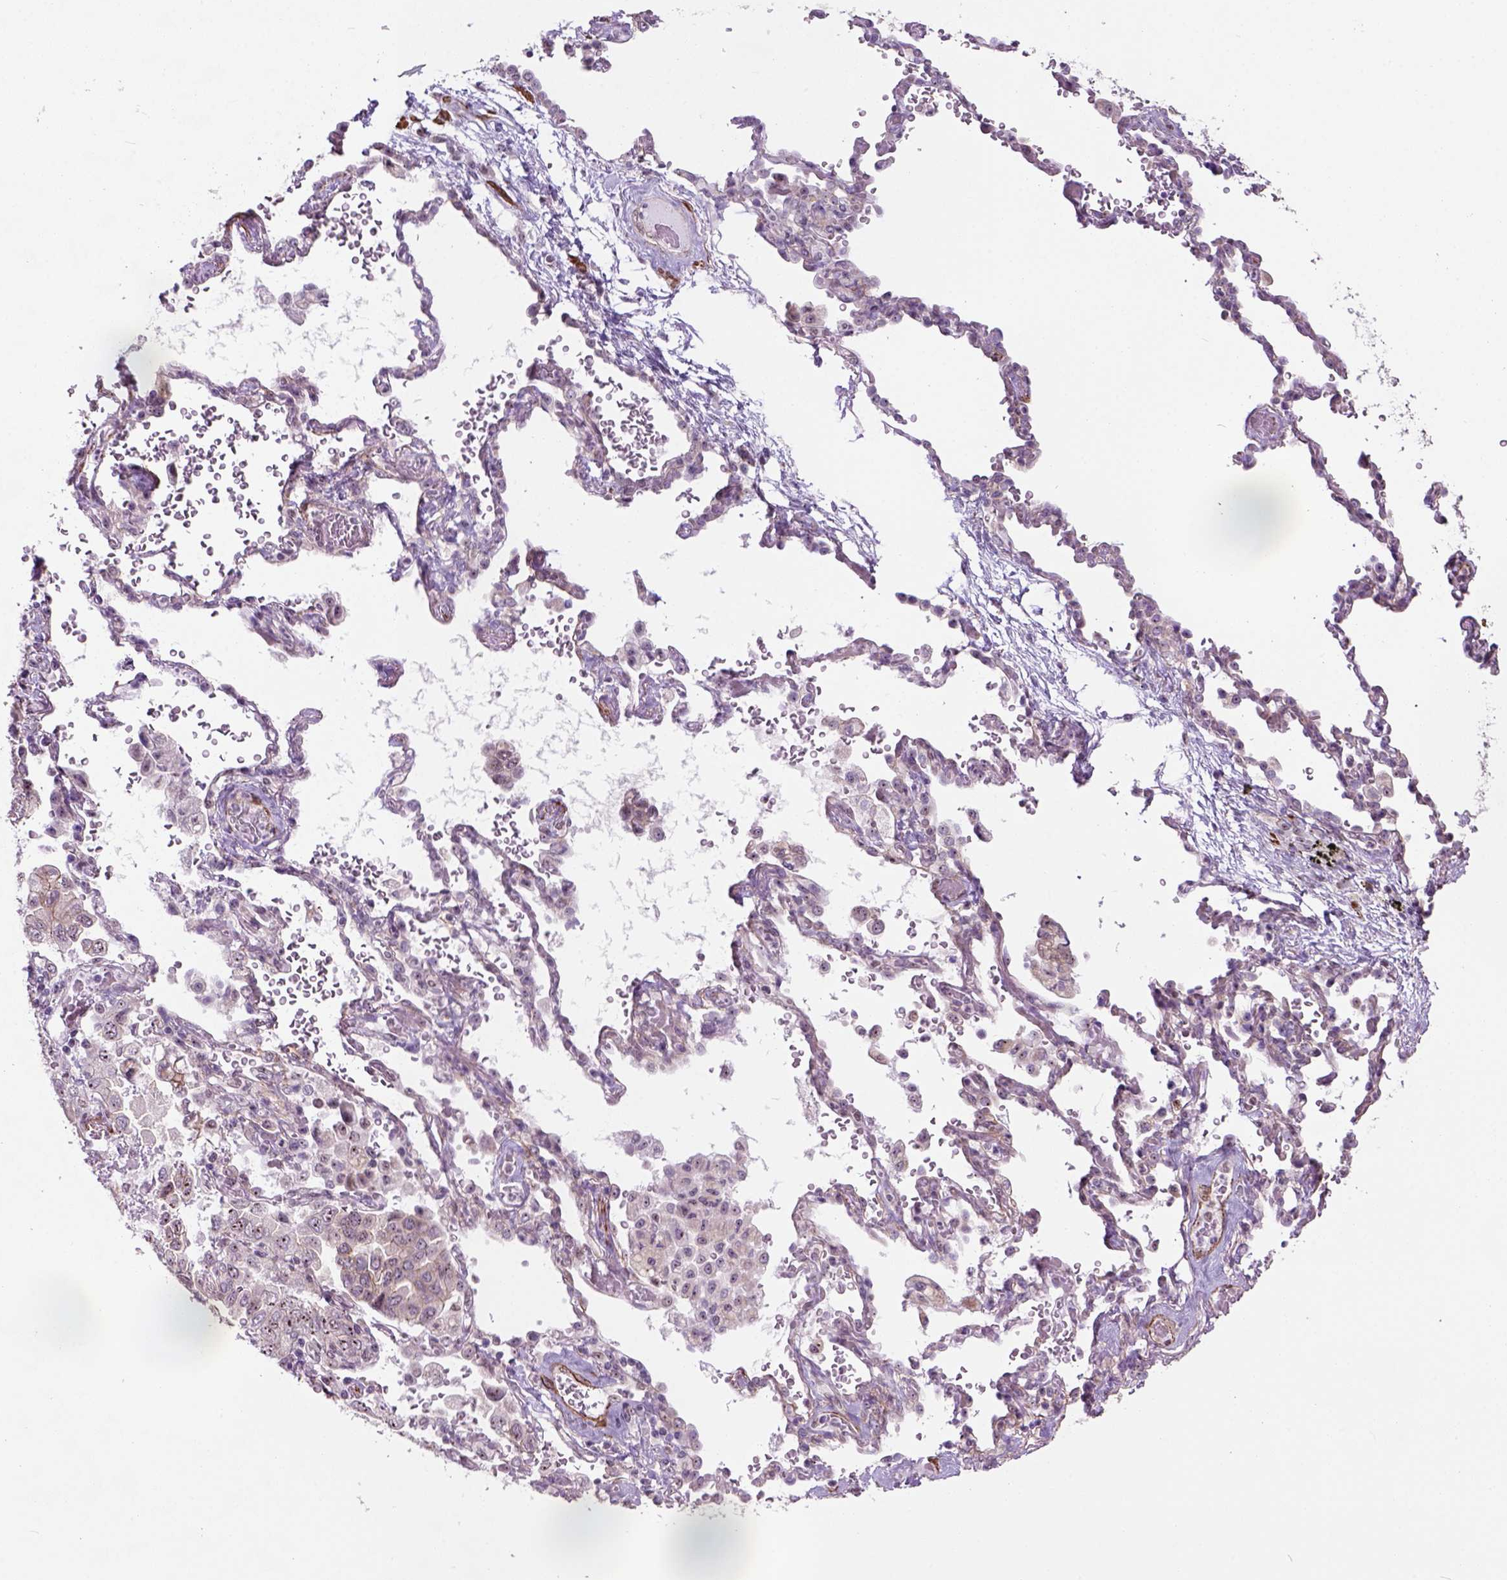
{"staining": {"intensity": "moderate", "quantity": ">75%", "location": "nuclear"}, "tissue": "lung cancer", "cell_type": "Tumor cells", "image_type": "cancer", "snomed": [{"axis": "morphology", "description": "Aneuploidy"}, {"axis": "morphology", "description": "Adenocarcinoma, NOS"}, {"axis": "morphology", "description": "Adenocarcinoma, metastatic, NOS"}, {"axis": "topography", "description": "Lymph node"}, {"axis": "topography", "description": "Lung"}], "caption": "Moderate nuclear protein positivity is identified in about >75% of tumor cells in lung metastatic adenocarcinoma. The staining is performed using DAB (3,3'-diaminobenzidine) brown chromogen to label protein expression. The nuclei are counter-stained blue using hematoxylin.", "gene": "RRS1", "patient": {"sex": "female", "age": 48}}